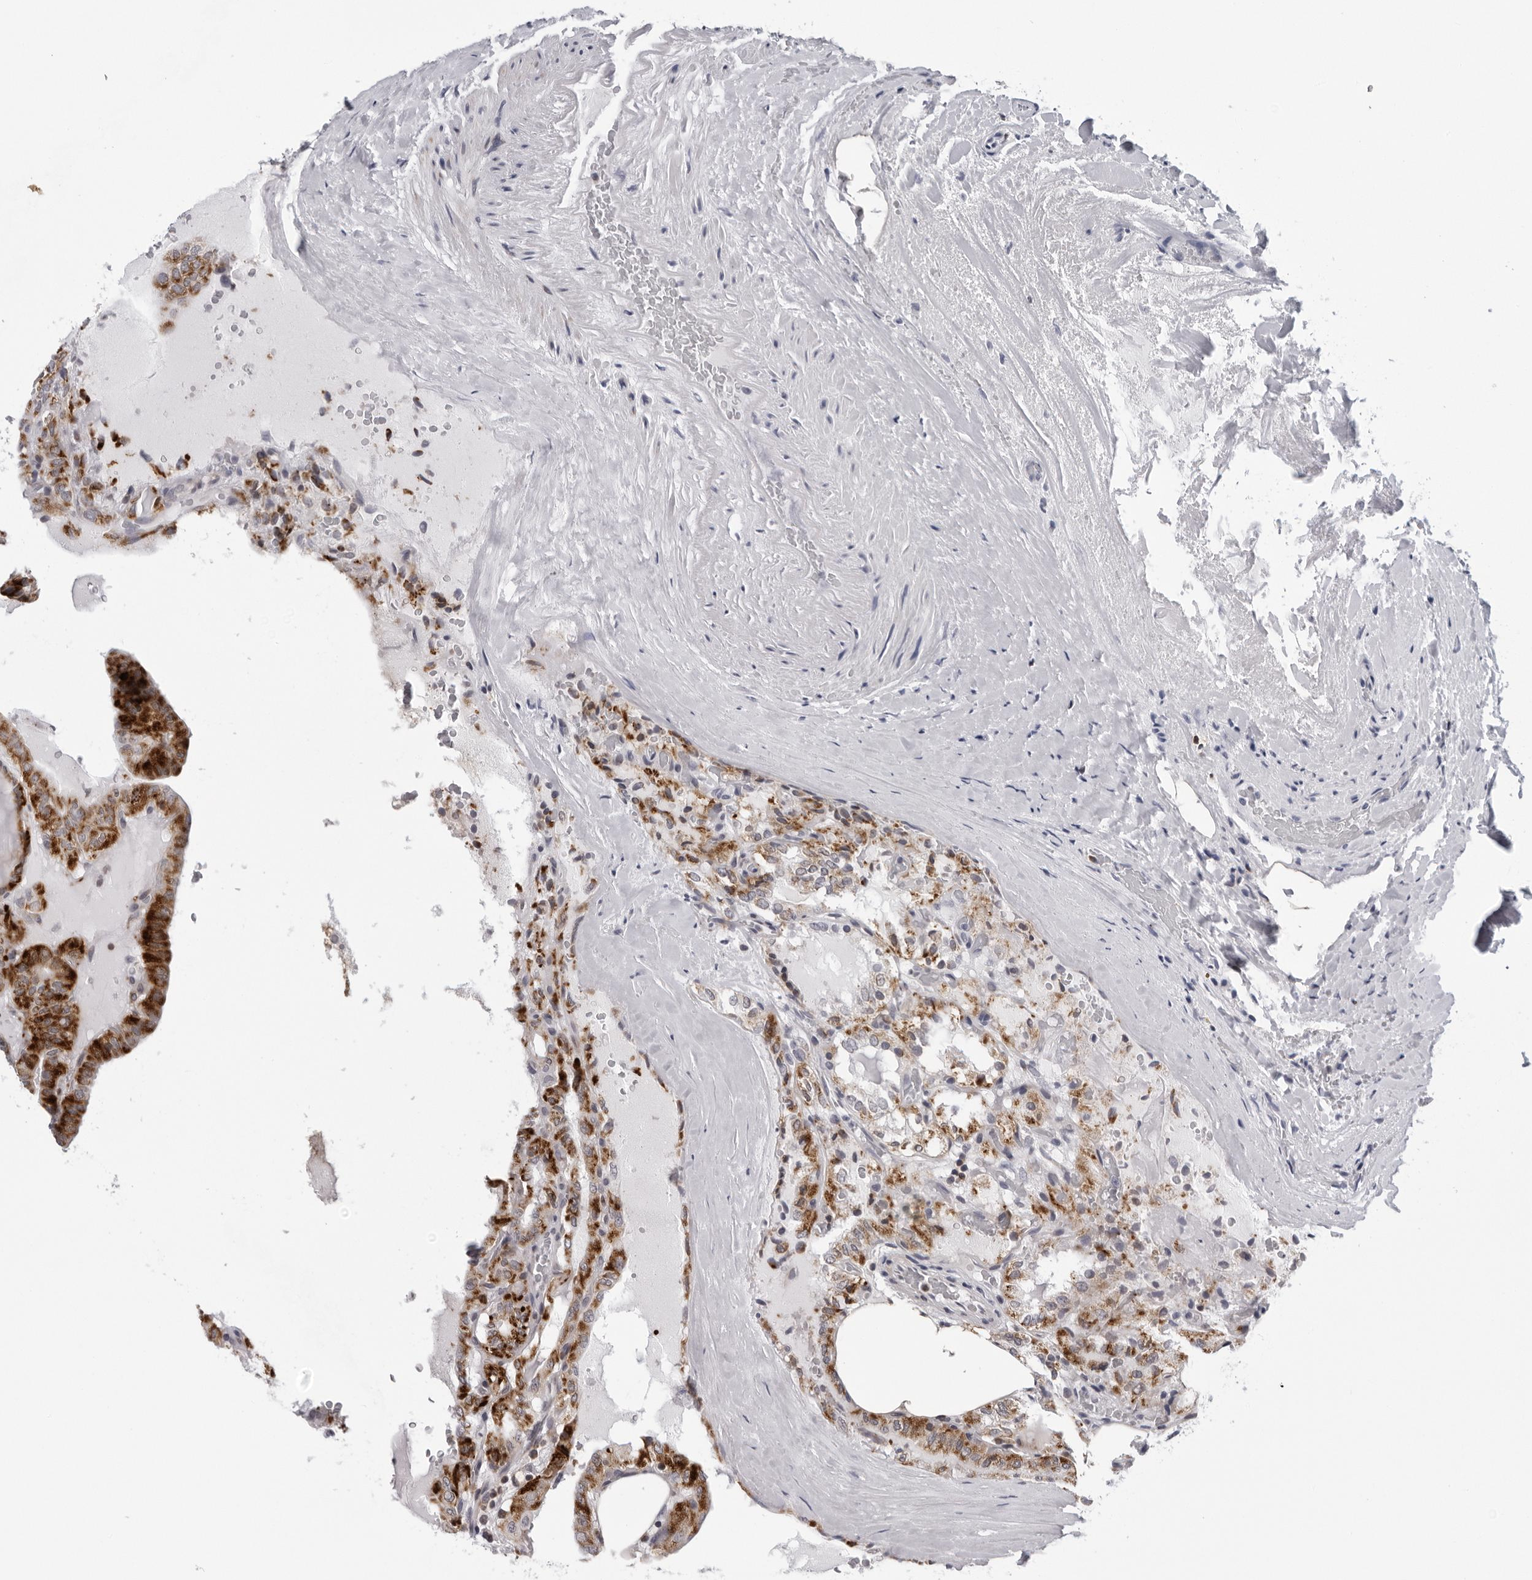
{"staining": {"intensity": "strong", "quantity": ">75%", "location": "cytoplasmic/membranous"}, "tissue": "thyroid cancer", "cell_type": "Tumor cells", "image_type": "cancer", "snomed": [{"axis": "morphology", "description": "Papillary adenocarcinoma, NOS"}, {"axis": "topography", "description": "Thyroid gland"}], "caption": "An image of papillary adenocarcinoma (thyroid) stained for a protein demonstrates strong cytoplasmic/membranous brown staining in tumor cells. The staining is performed using DAB brown chromogen to label protein expression. The nuclei are counter-stained blue using hematoxylin.", "gene": "CPT2", "patient": {"sex": "male", "age": 77}}